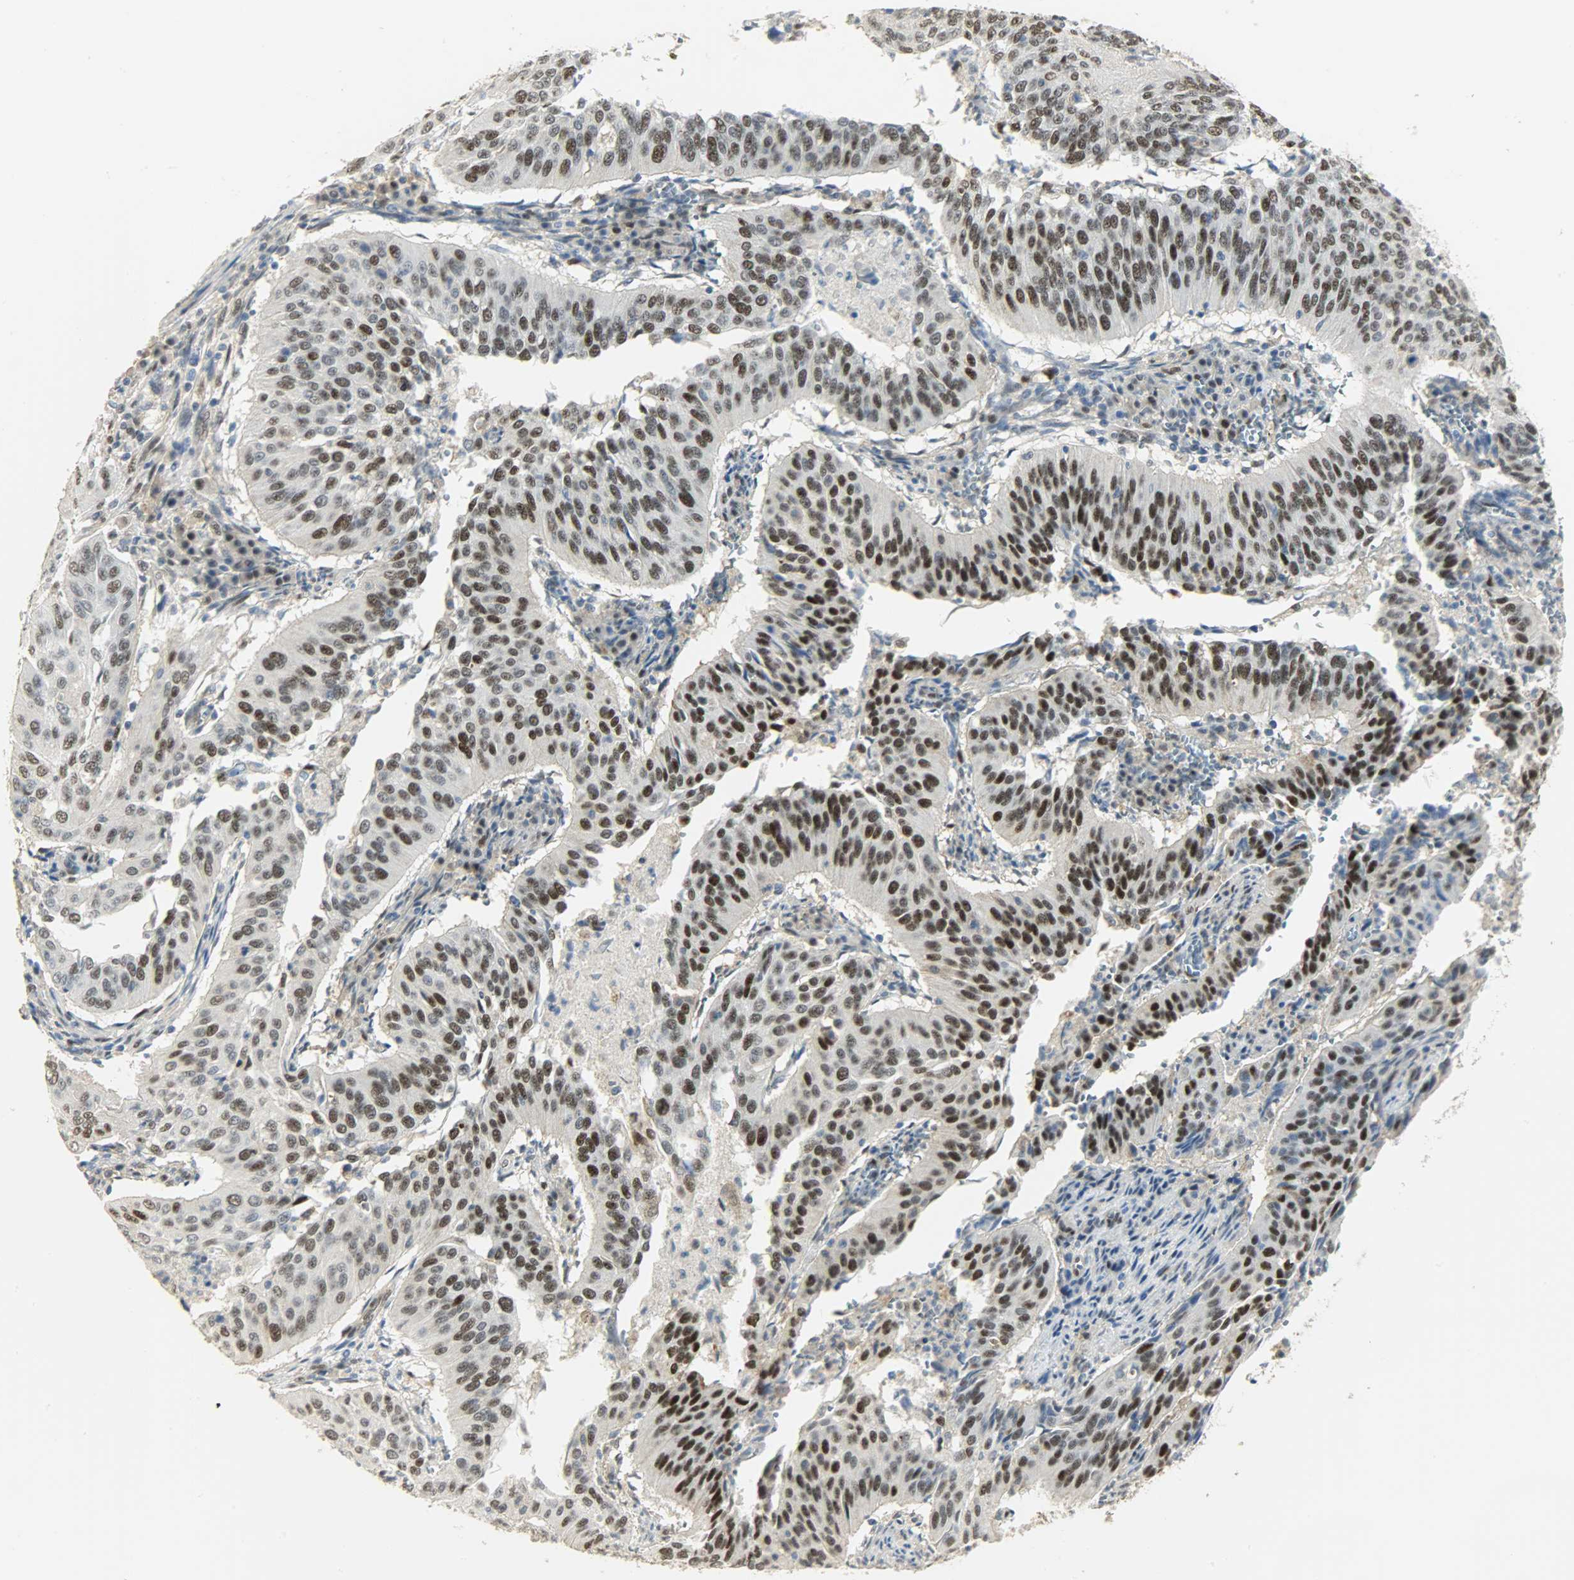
{"staining": {"intensity": "strong", "quantity": ">75%", "location": "nuclear"}, "tissue": "cervical cancer", "cell_type": "Tumor cells", "image_type": "cancer", "snomed": [{"axis": "morphology", "description": "Squamous cell carcinoma, NOS"}, {"axis": "topography", "description": "Cervix"}], "caption": "IHC histopathology image of neoplastic tissue: human cervical squamous cell carcinoma stained using IHC exhibits high levels of strong protein expression localized specifically in the nuclear of tumor cells, appearing as a nuclear brown color.", "gene": "NPEPL1", "patient": {"sex": "female", "age": 39}}